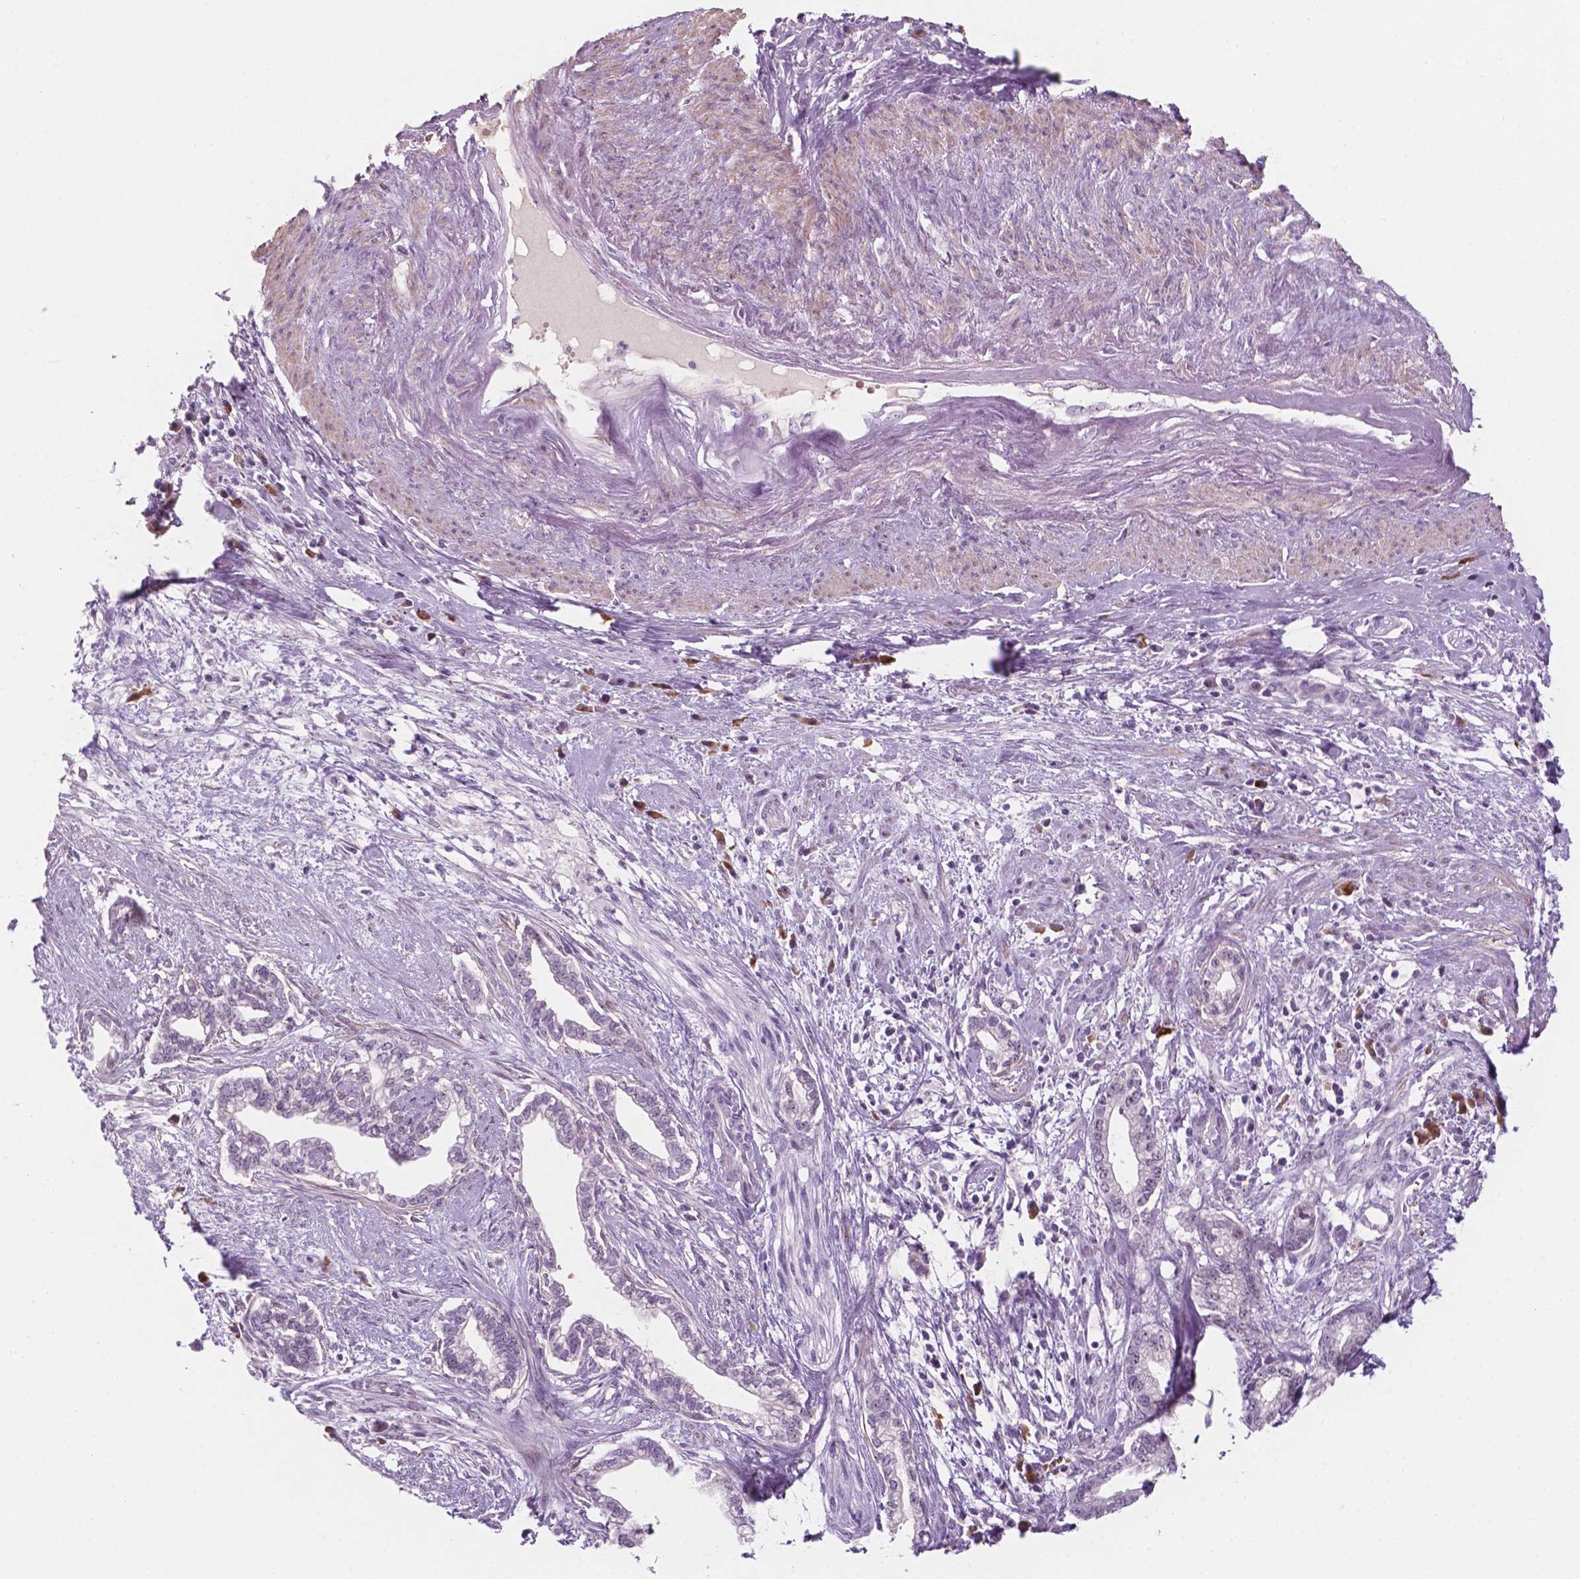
{"staining": {"intensity": "negative", "quantity": "none", "location": "none"}, "tissue": "cervical cancer", "cell_type": "Tumor cells", "image_type": "cancer", "snomed": [{"axis": "morphology", "description": "Adenocarcinoma, NOS"}, {"axis": "topography", "description": "Cervix"}], "caption": "Immunohistochemical staining of human adenocarcinoma (cervical) reveals no significant positivity in tumor cells.", "gene": "ZNF853", "patient": {"sex": "female", "age": 62}}